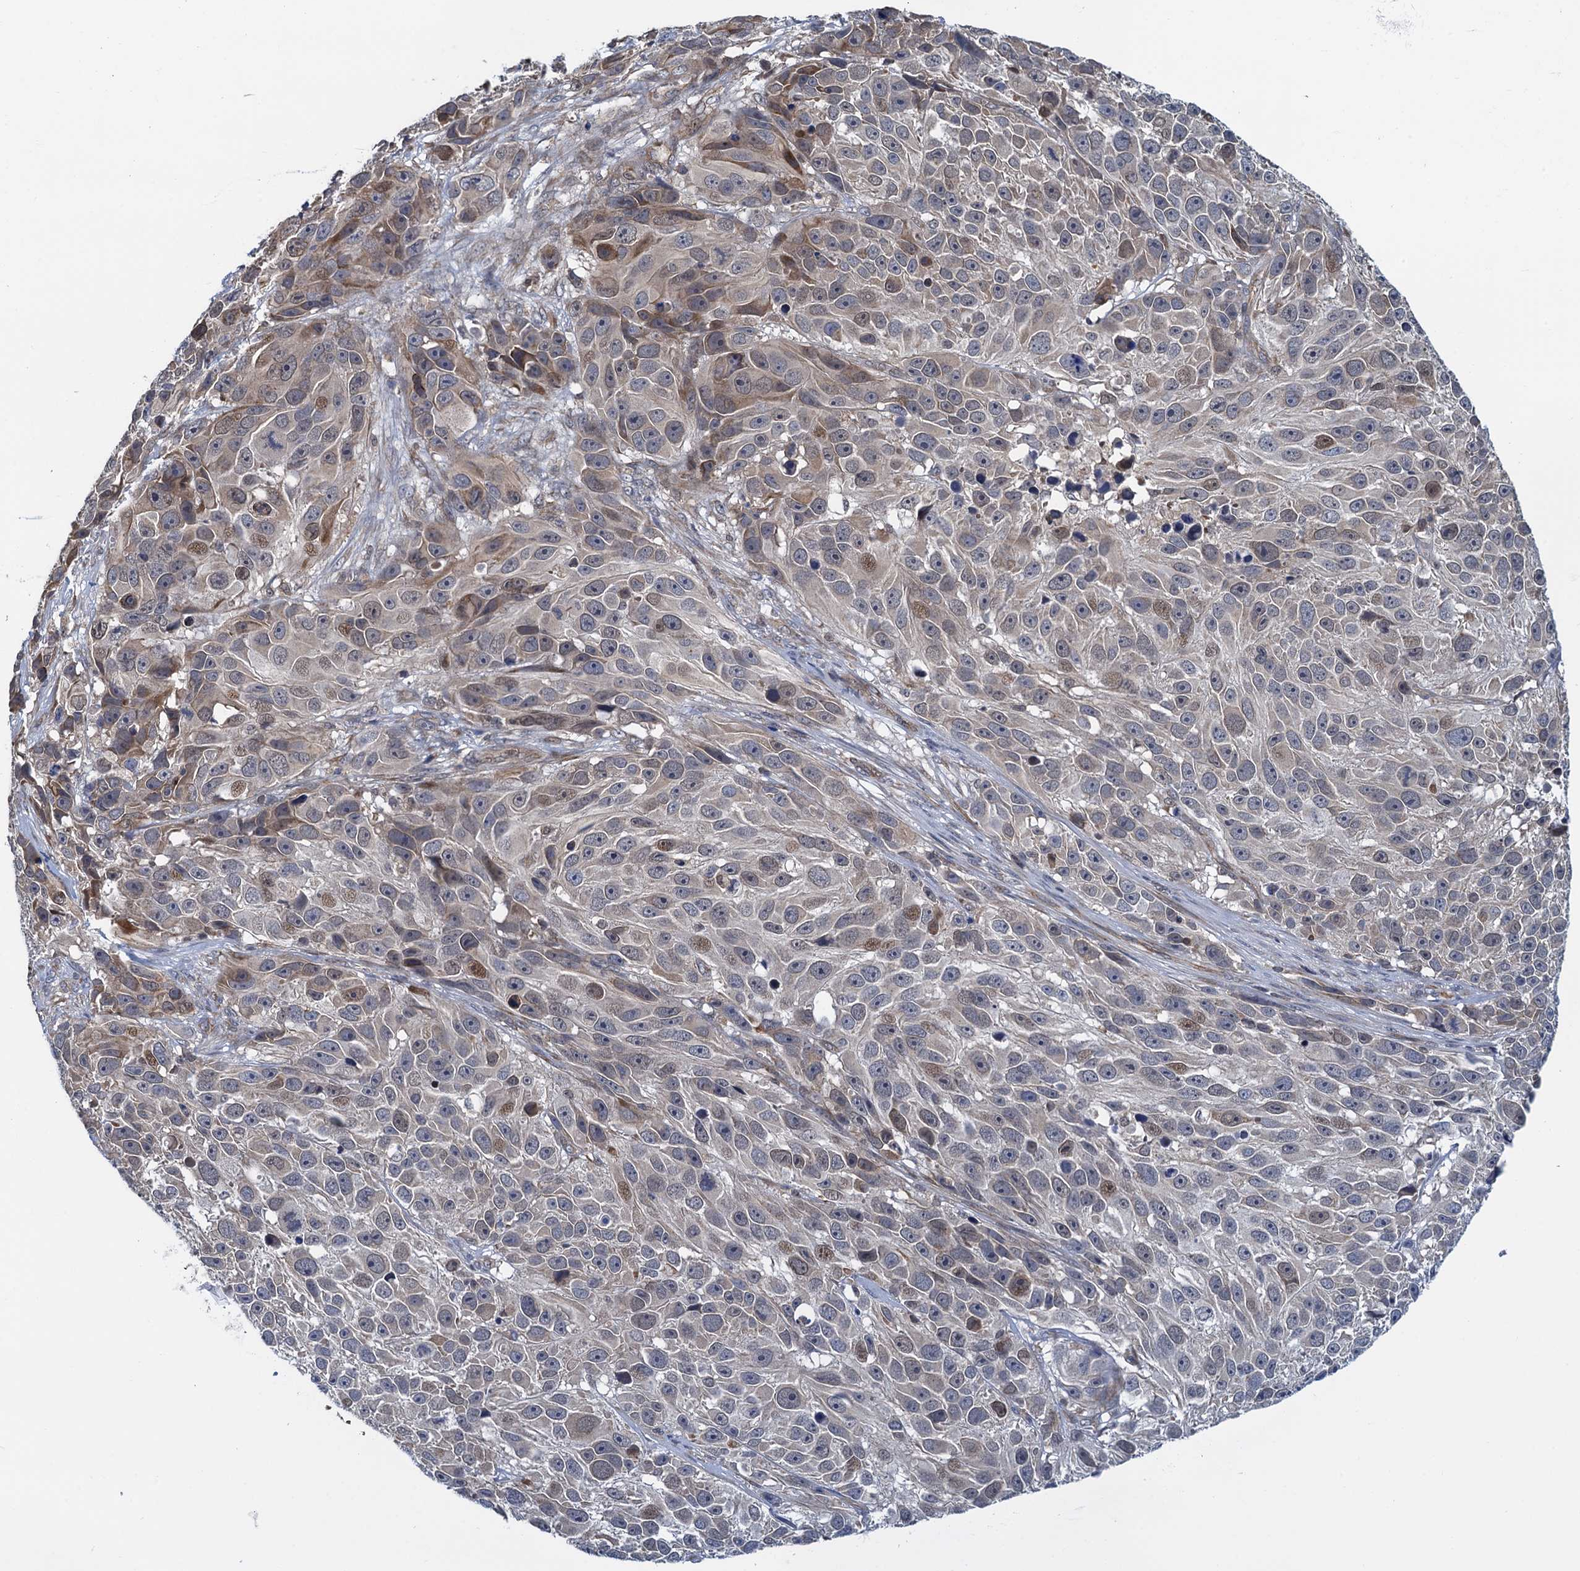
{"staining": {"intensity": "moderate", "quantity": "<25%", "location": "cytoplasmic/membranous,nuclear"}, "tissue": "melanoma", "cell_type": "Tumor cells", "image_type": "cancer", "snomed": [{"axis": "morphology", "description": "Malignant melanoma, NOS"}, {"axis": "topography", "description": "Skin"}], "caption": "Brown immunohistochemical staining in melanoma shows moderate cytoplasmic/membranous and nuclear positivity in about <25% of tumor cells.", "gene": "RNF125", "patient": {"sex": "male", "age": 84}}